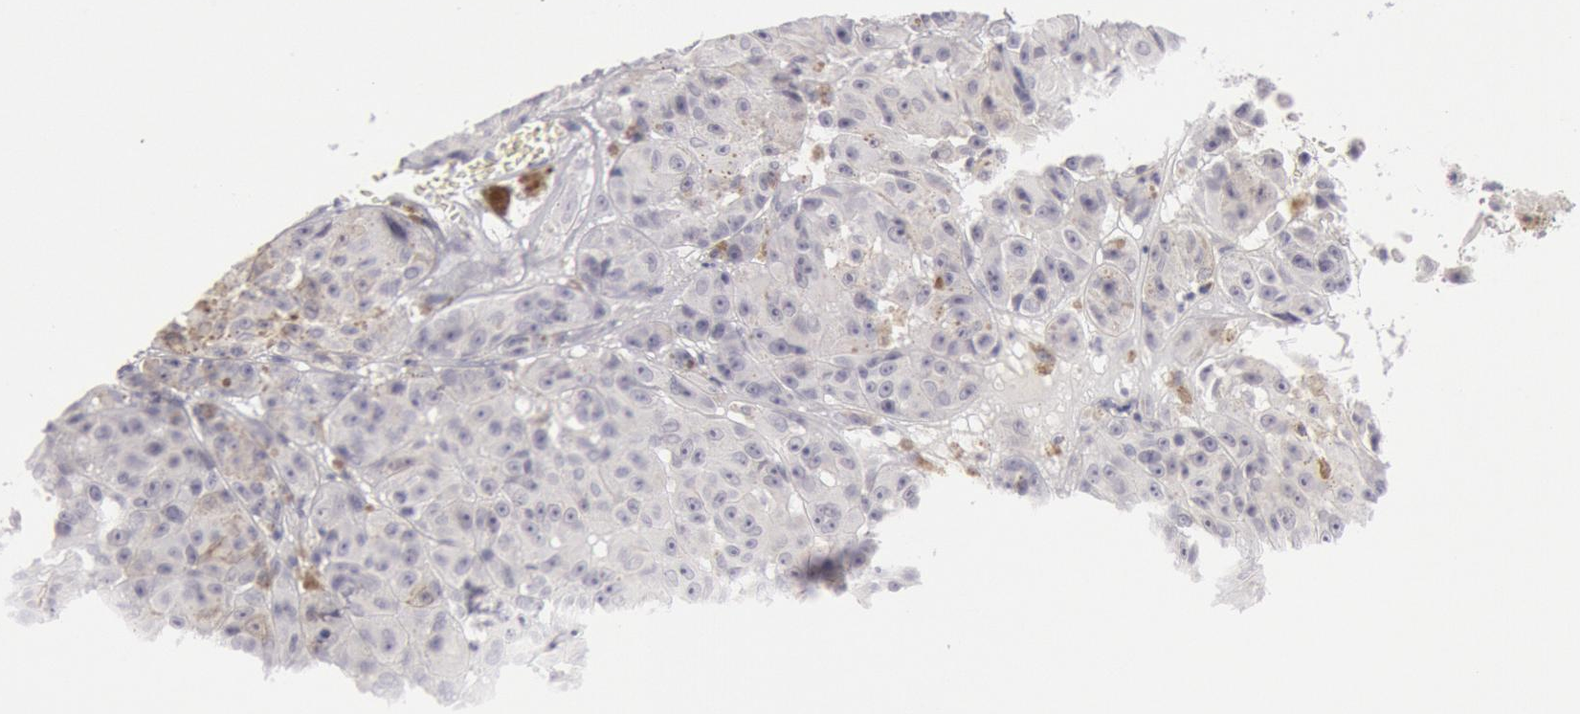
{"staining": {"intensity": "negative", "quantity": "none", "location": "none"}, "tissue": "melanoma", "cell_type": "Tumor cells", "image_type": "cancer", "snomed": [{"axis": "morphology", "description": "Malignant melanoma, NOS"}, {"axis": "topography", "description": "Skin"}], "caption": "This is a micrograph of IHC staining of melanoma, which shows no expression in tumor cells. Nuclei are stained in blue.", "gene": "KRT16", "patient": {"sex": "male", "age": 40}}